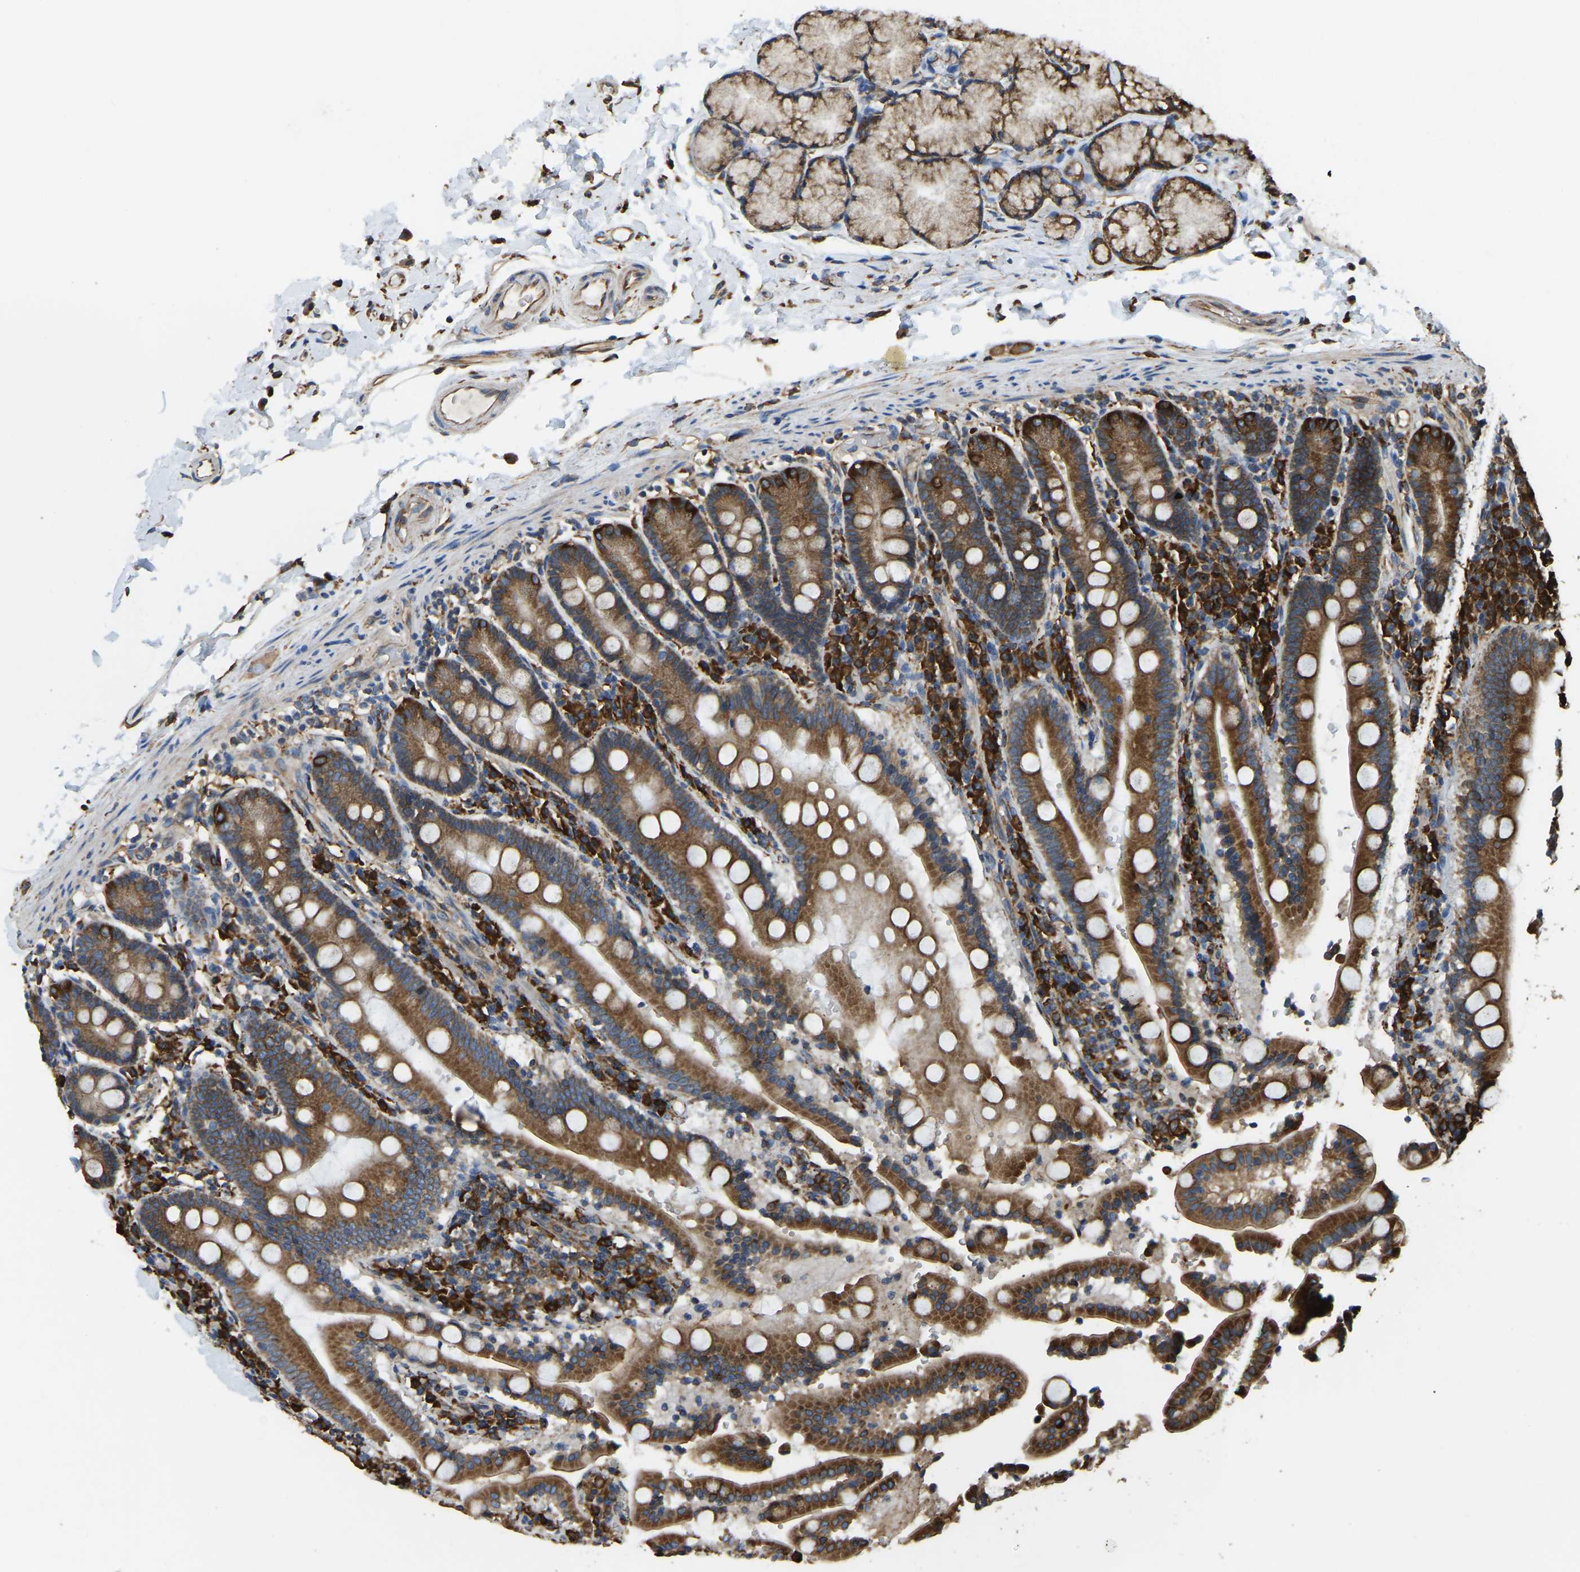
{"staining": {"intensity": "moderate", "quantity": ">75%", "location": "cytoplasmic/membranous"}, "tissue": "duodenum", "cell_type": "Glandular cells", "image_type": "normal", "snomed": [{"axis": "morphology", "description": "Normal tissue, NOS"}, {"axis": "topography", "description": "Small intestine, NOS"}], "caption": "A micrograph of duodenum stained for a protein exhibits moderate cytoplasmic/membranous brown staining in glandular cells.", "gene": "RNF115", "patient": {"sex": "female", "age": 71}}